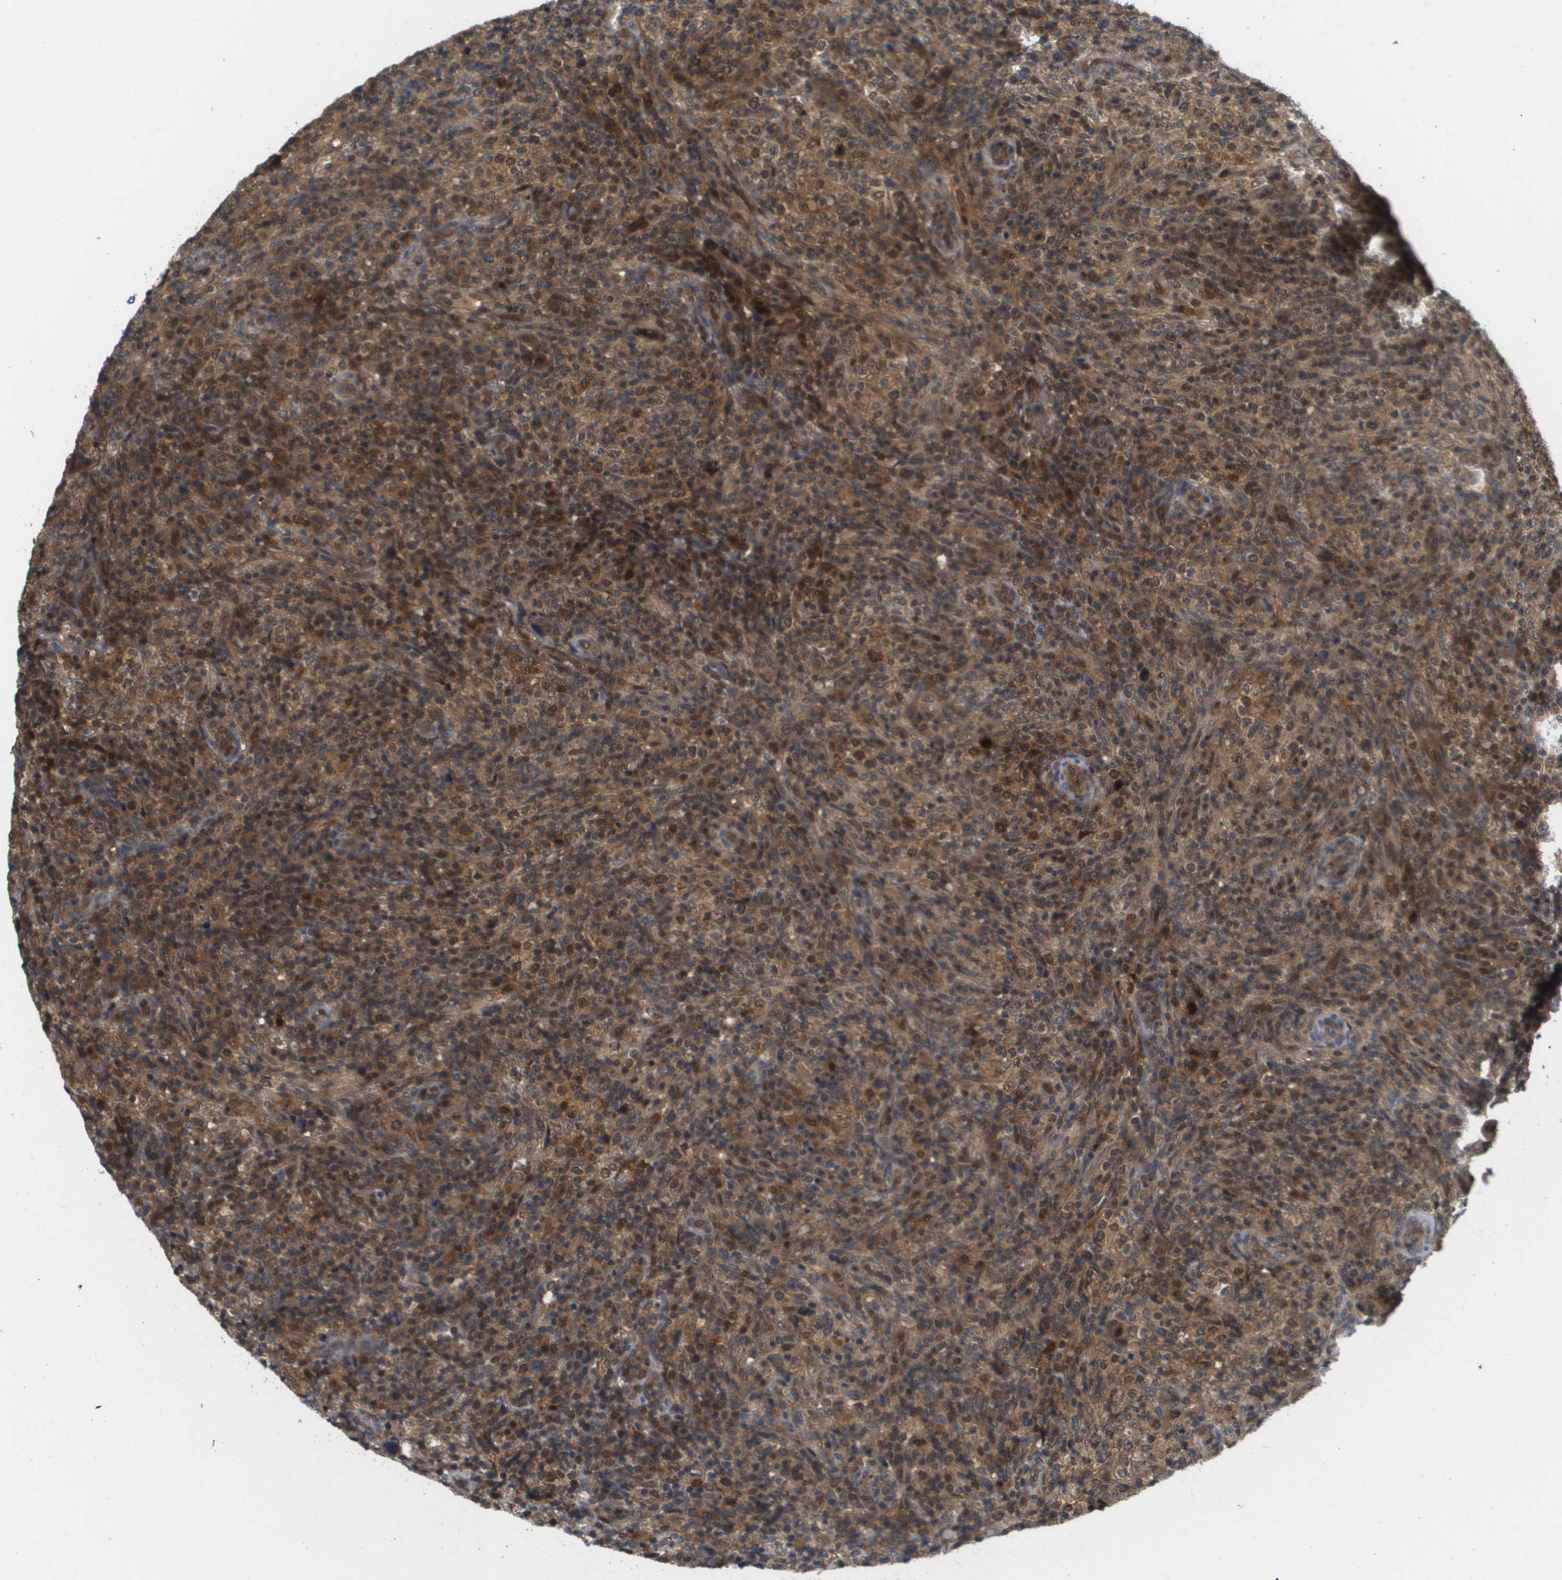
{"staining": {"intensity": "moderate", "quantity": ">75%", "location": "cytoplasmic/membranous"}, "tissue": "lymphoma", "cell_type": "Tumor cells", "image_type": "cancer", "snomed": [{"axis": "morphology", "description": "Malignant lymphoma, non-Hodgkin's type, High grade"}, {"axis": "topography", "description": "Lymph node"}], "caption": "Immunohistochemical staining of lymphoma demonstrates moderate cytoplasmic/membranous protein positivity in about >75% of tumor cells. The staining is performed using DAB brown chromogen to label protein expression. The nuclei are counter-stained blue using hematoxylin.", "gene": "RBM38", "patient": {"sex": "female", "age": 76}}